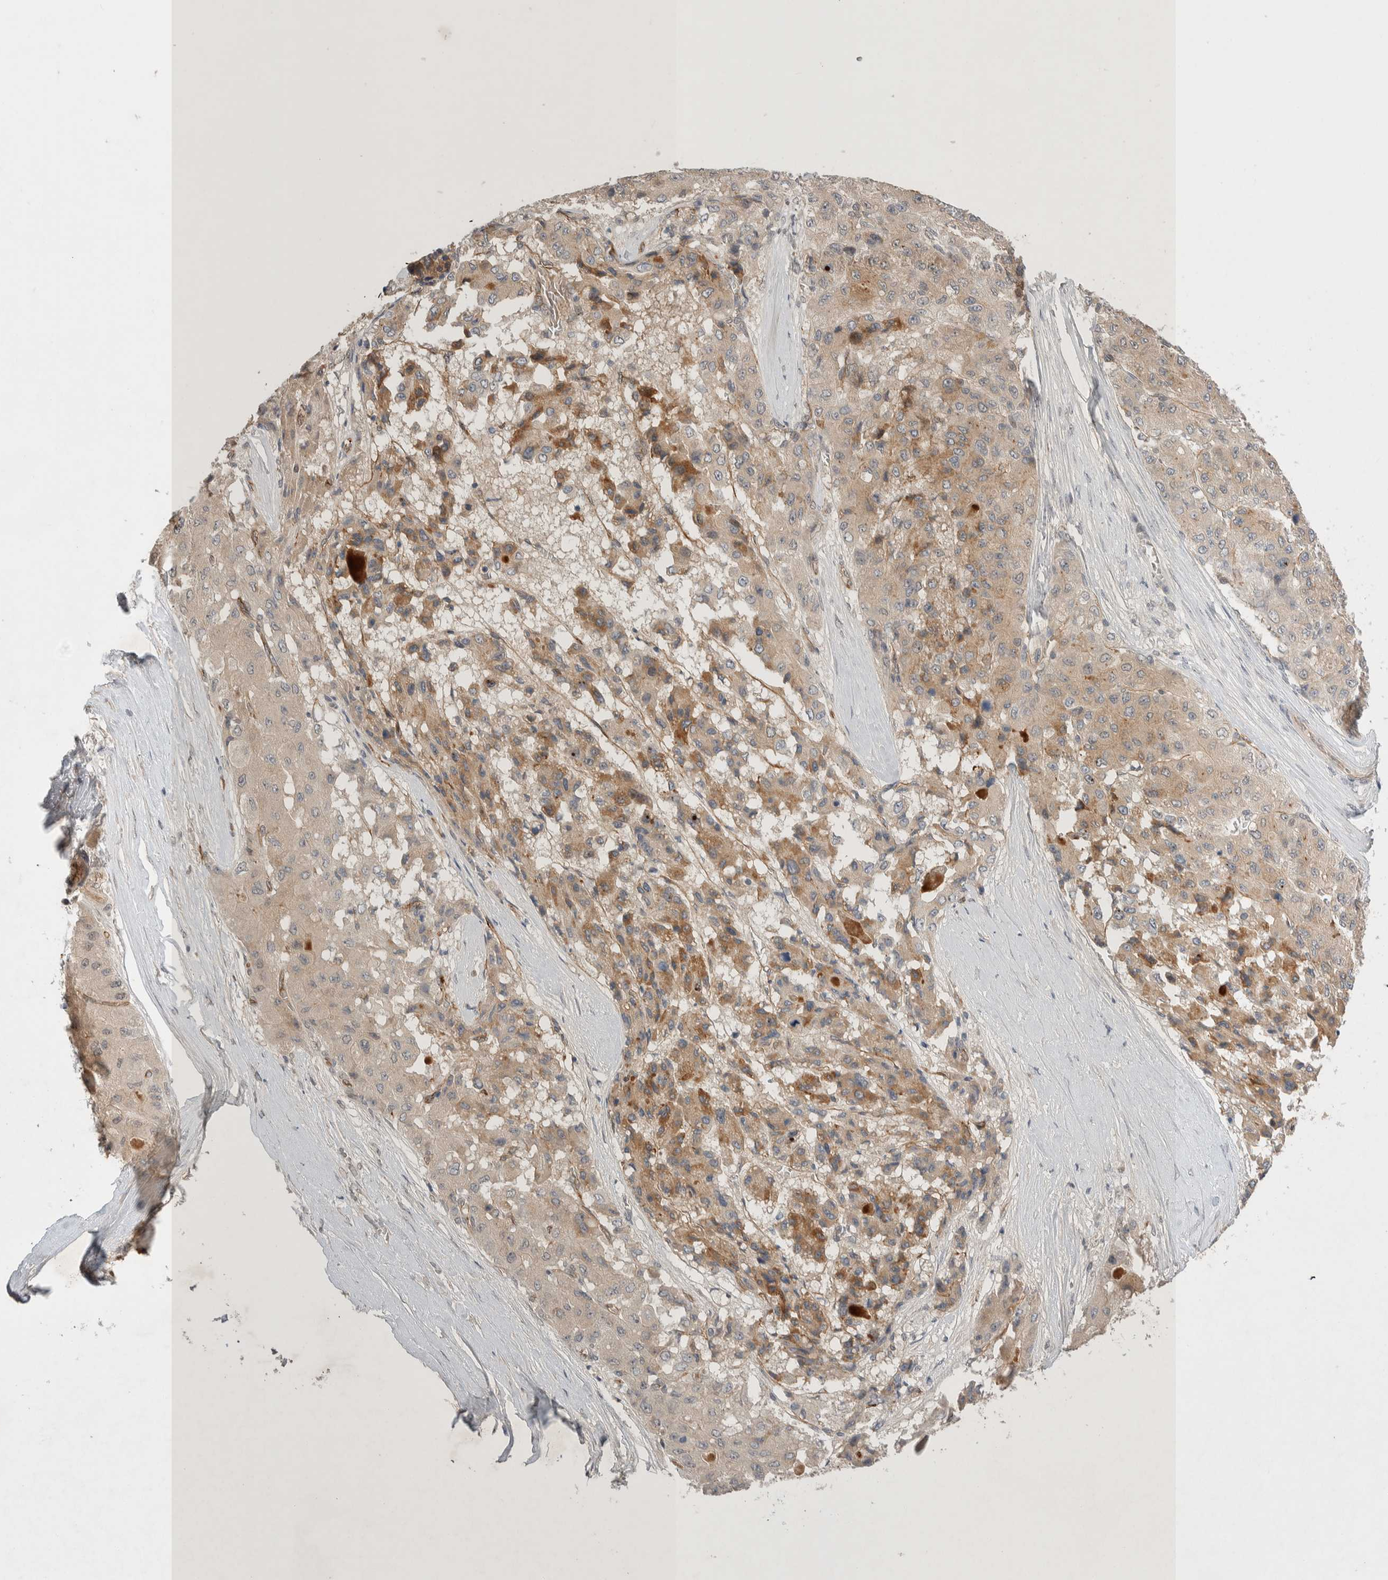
{"staining": {"intensity": "moderate", "quantity": ">75%", "location": "cytoplasmic/membranous"}, "tissue": "liver cancer", "cell_type": "Tumor cells", "image_type": "cancer", "snomed": [{"axis": "morphology", "description": "Carcinoma, Hepatocellular, NOS"}, {"axis": "topography", "description": "Liver"}], "caption": "A micrograph of liver cancer stained for a protein exhibits moderate cytoplasmic/membranous brown staining in tumor cells.", "gene": "ZNF704", "patient": {"sex": "male", "age": 80}}